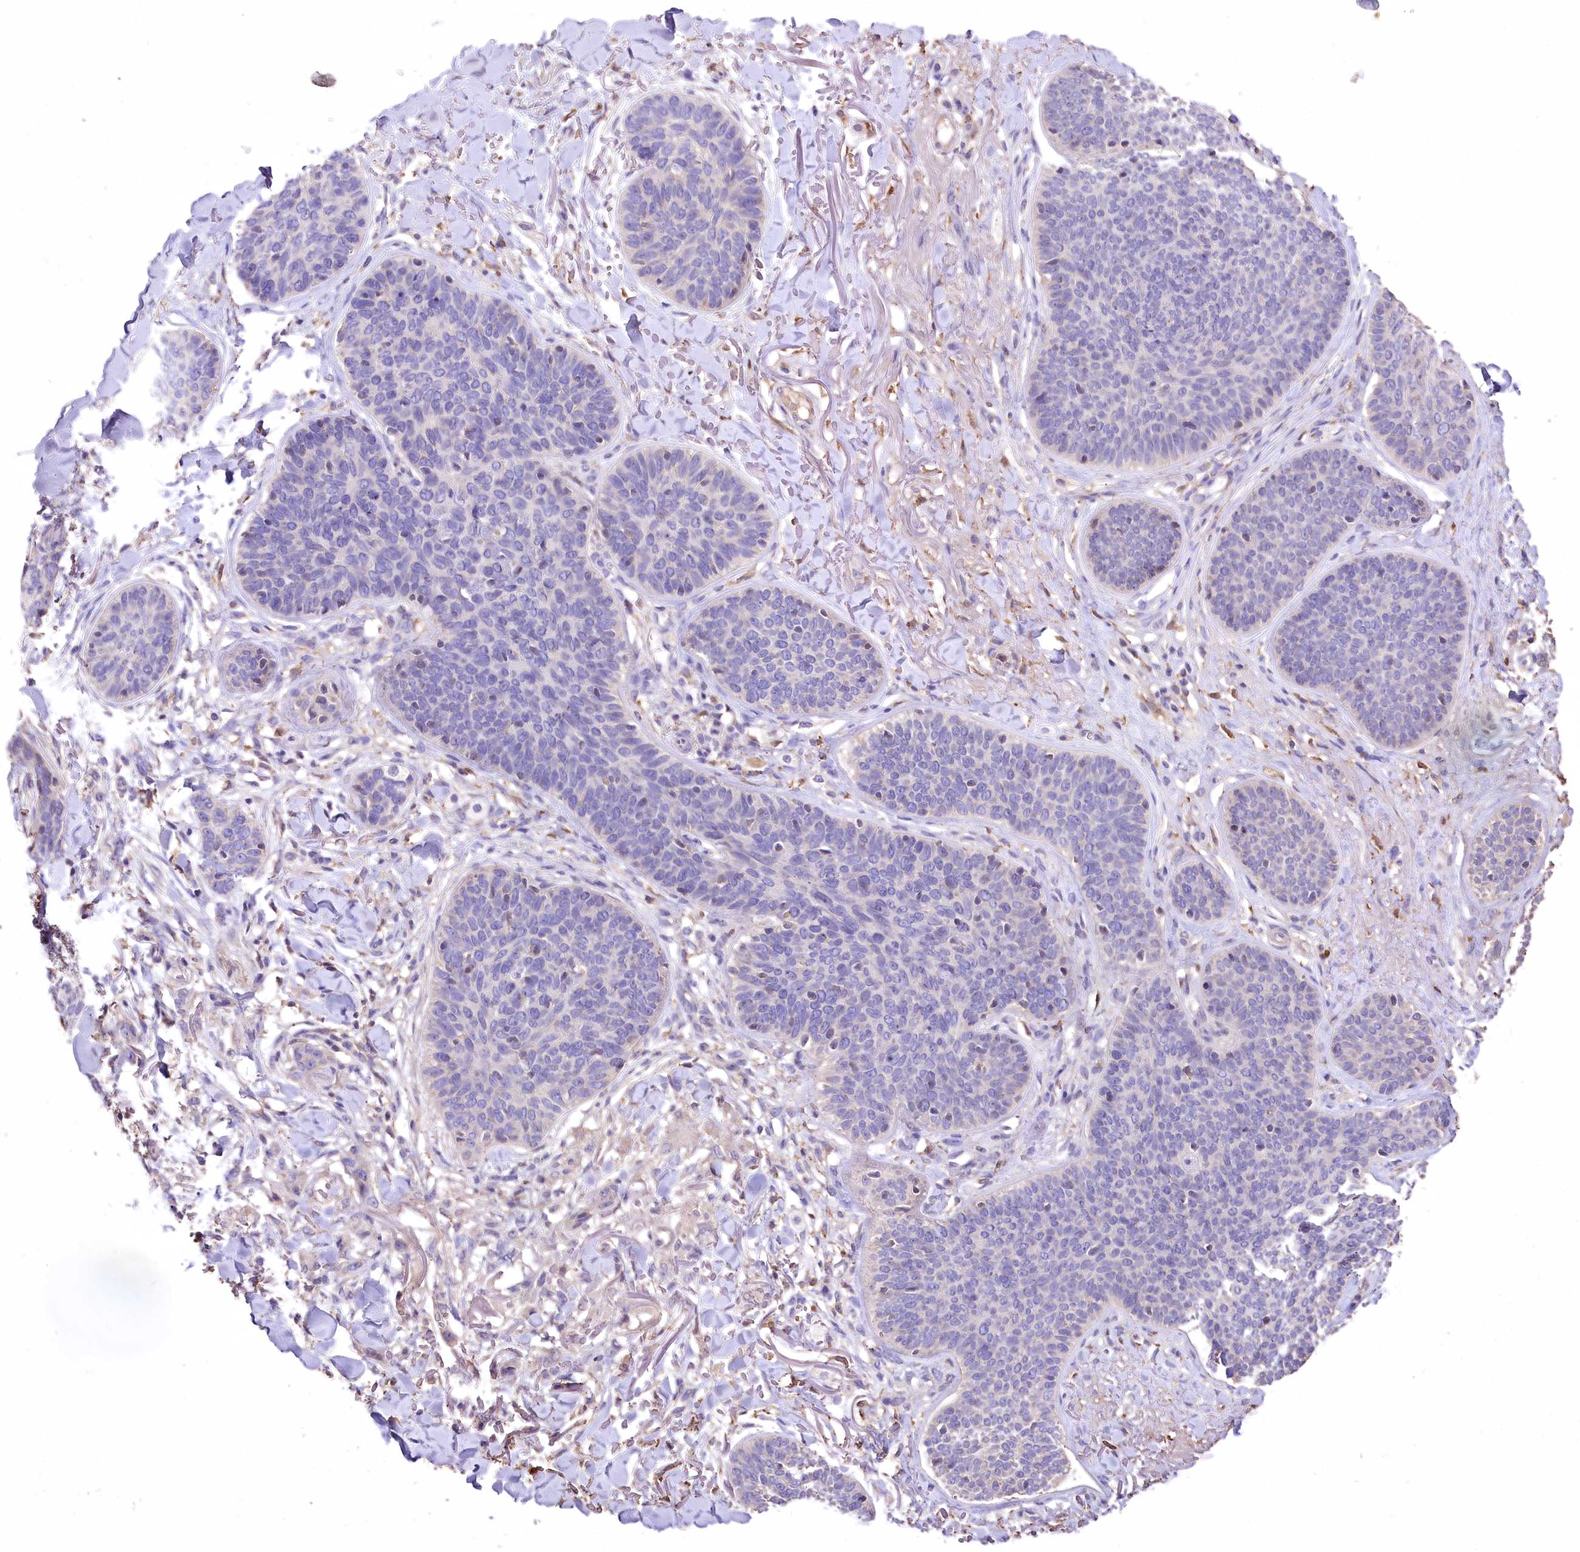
{"staining": {"intensity": "negative", "quantity": "none", "location": "none"}, "tissue": "skin cancer", "cell_type": "Tumor cells", "image_type": "cancer", "snomed": [{"axis": "morphology", "description": "Basal cell carcinoma"}, {"axis": "topography", "description": "Skin"}], "caption": "Skin cancer was stained to show a protein in brown. There is no significant positivity in tumor cells.", "gene": "PCYOX1L", "patient": {"sex": "male", "age": 85}}